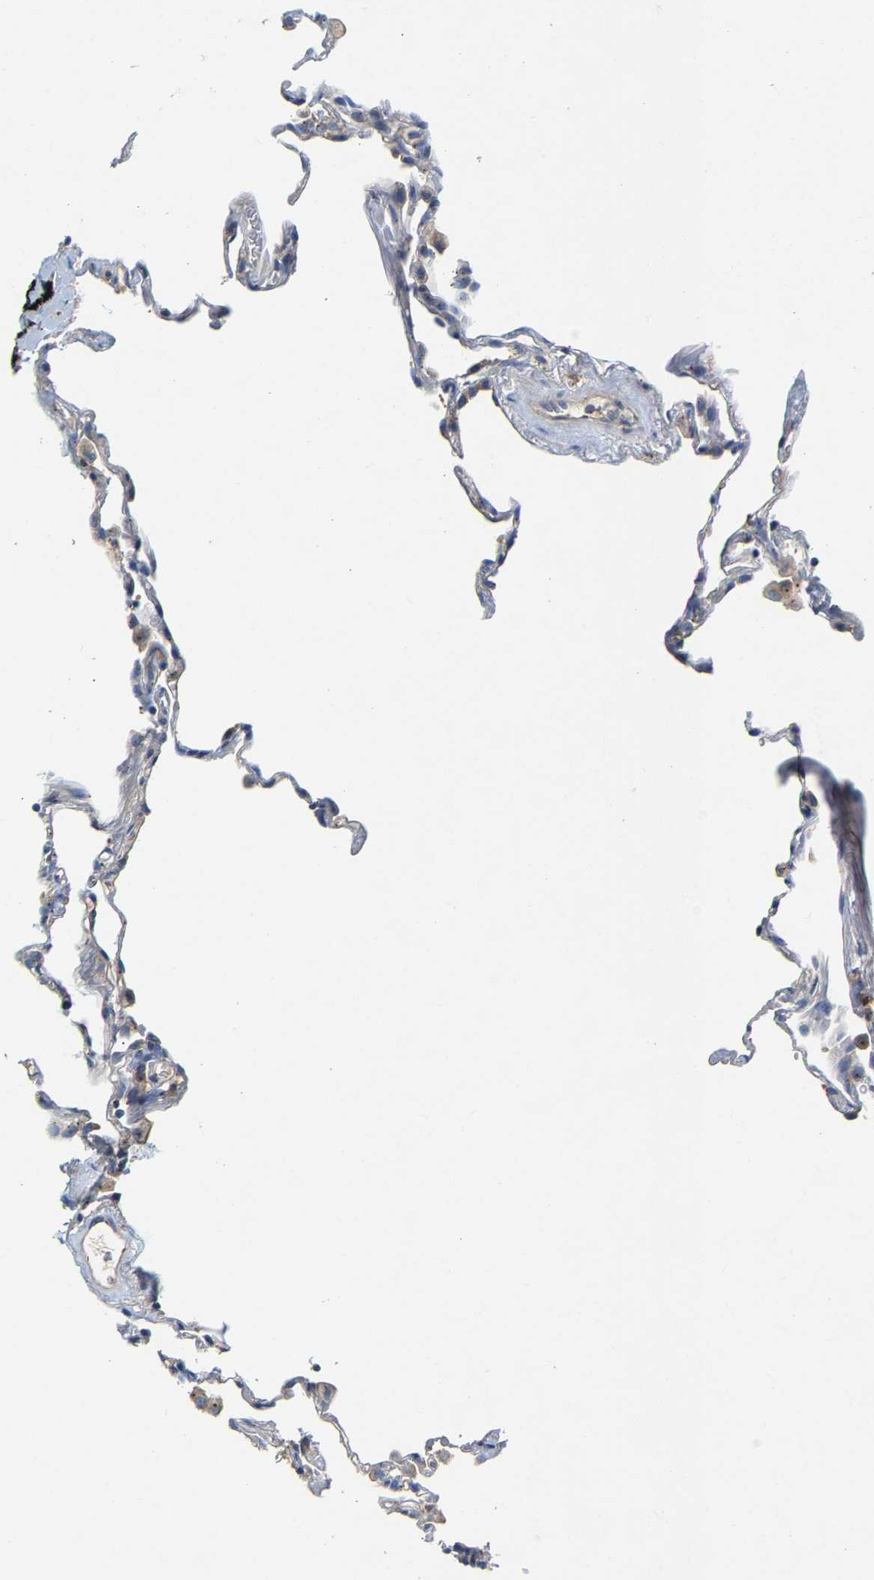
{"staining": {"intensity": "negative", "quantity": "none", "location": "none"}, "tissue": "lung", "cell_type": "Alveolar cells", "image_type": "normal", "snomed": [{"axis": "morphology", "description": "Normal tissue, NOS"}, {"axis": "topography", "description": "Lung"}], "caption": "High magnification brightfield microscopy of unremarkable lung stained with DAB (brown) and counterstained with hematoxylin (blue): alveolar cells show no significant positivity. (DAB immunohistochemistry visualized using brightfield microscopy, high magnification).", "gene": "PCNT", "patient": {"sex": "male", "age": 59}}